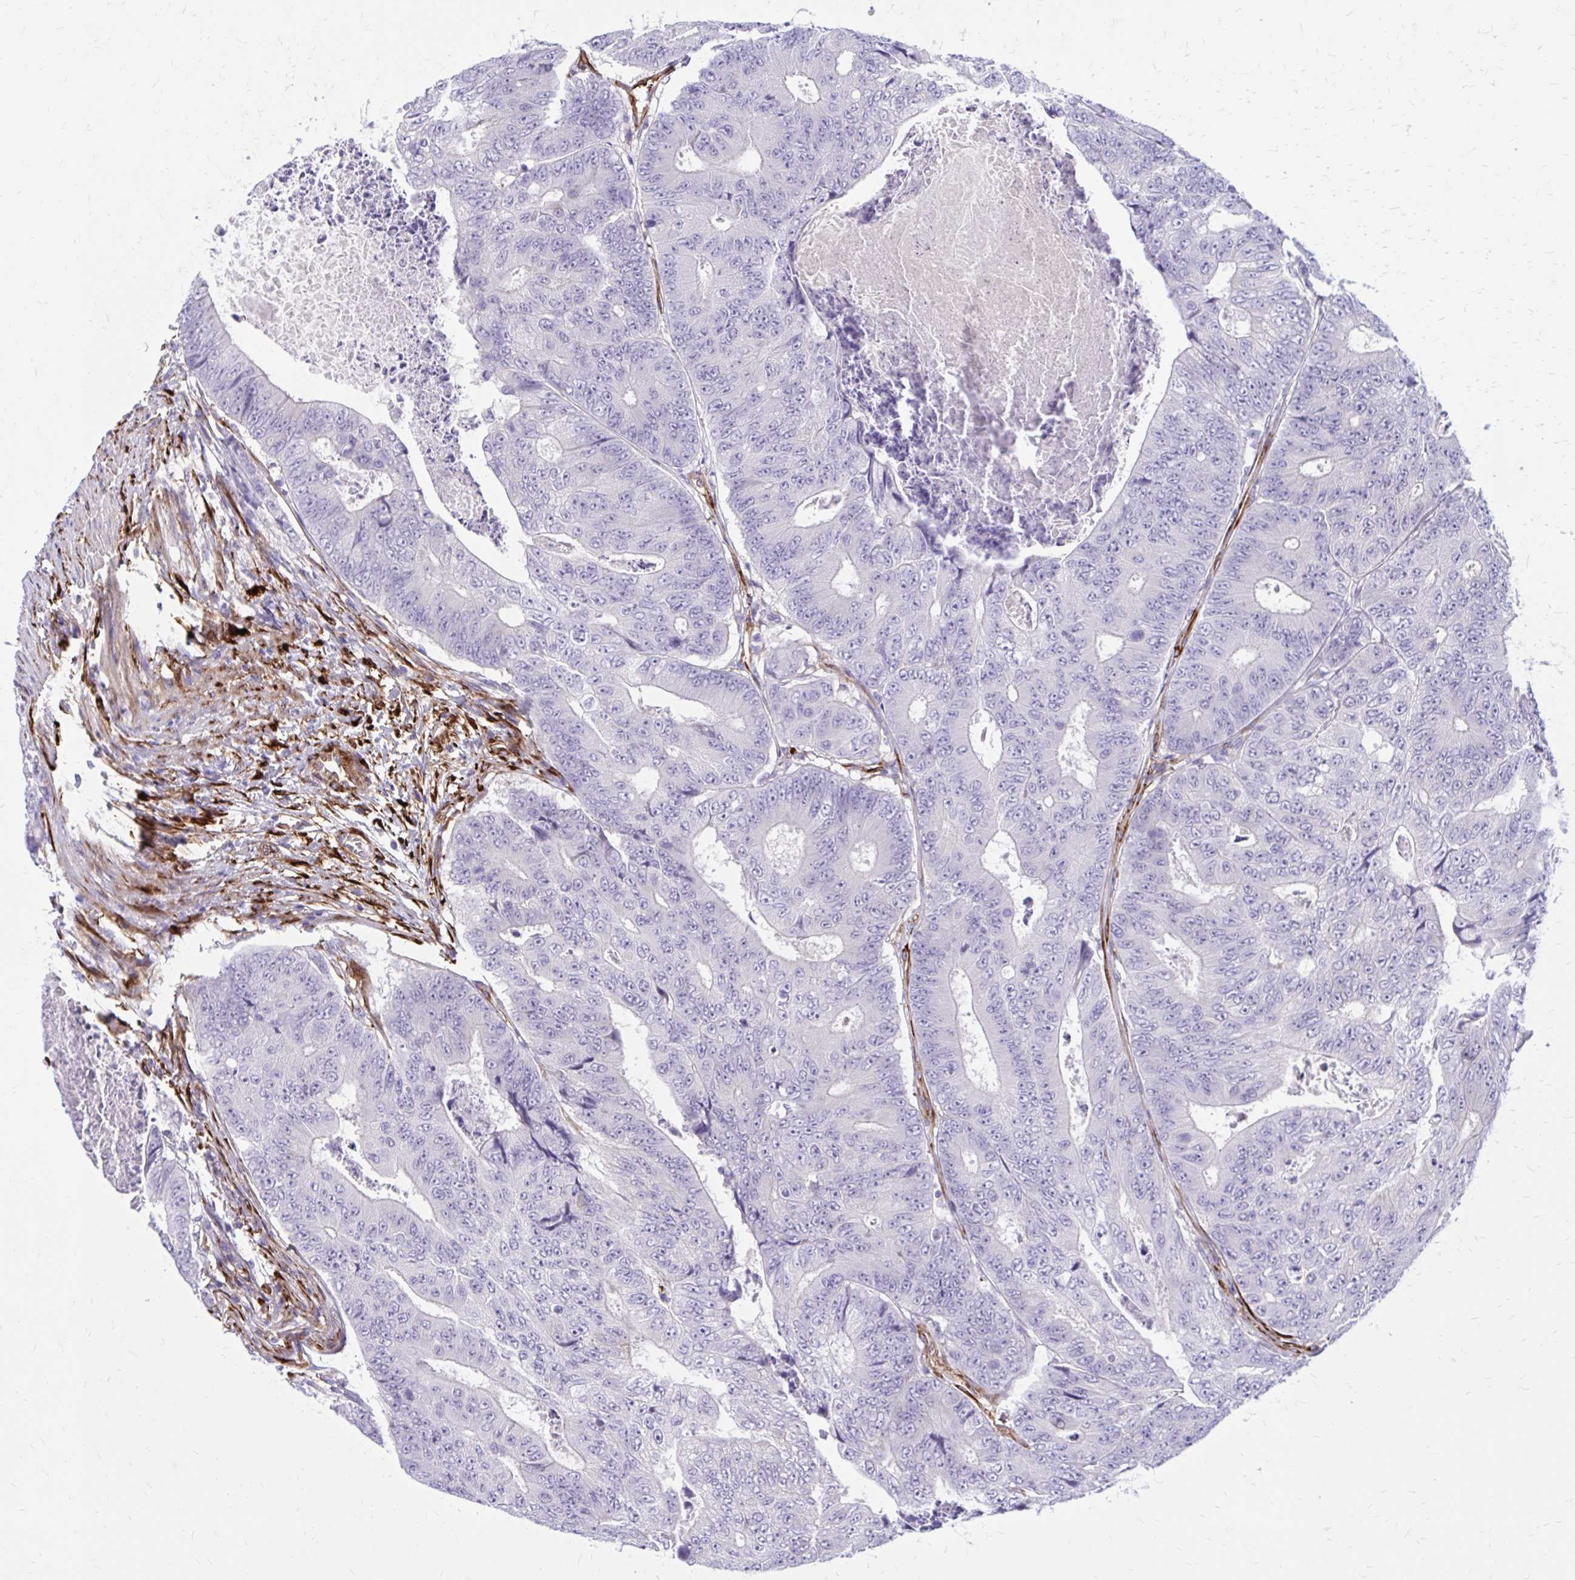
{"staining": {"intensity": "negative", "quantity": "none", "location": "none"}, "tissue": "colorectal cancer", "cell_type": "Tumor cells", "image_type": "cancer", "snomed": [{"axis": "morphology", "description": "Adenocarcinoma, NOS"}, {"axis": "topography", "description": "Colon"}], "caption": "Immunohistochemical staining of colorectal cancer (adenocarcinoma) exhibits no significant staining in tumor cells.", "gene": "BEND5", "patient": {"sex": "female", "age": 48}}